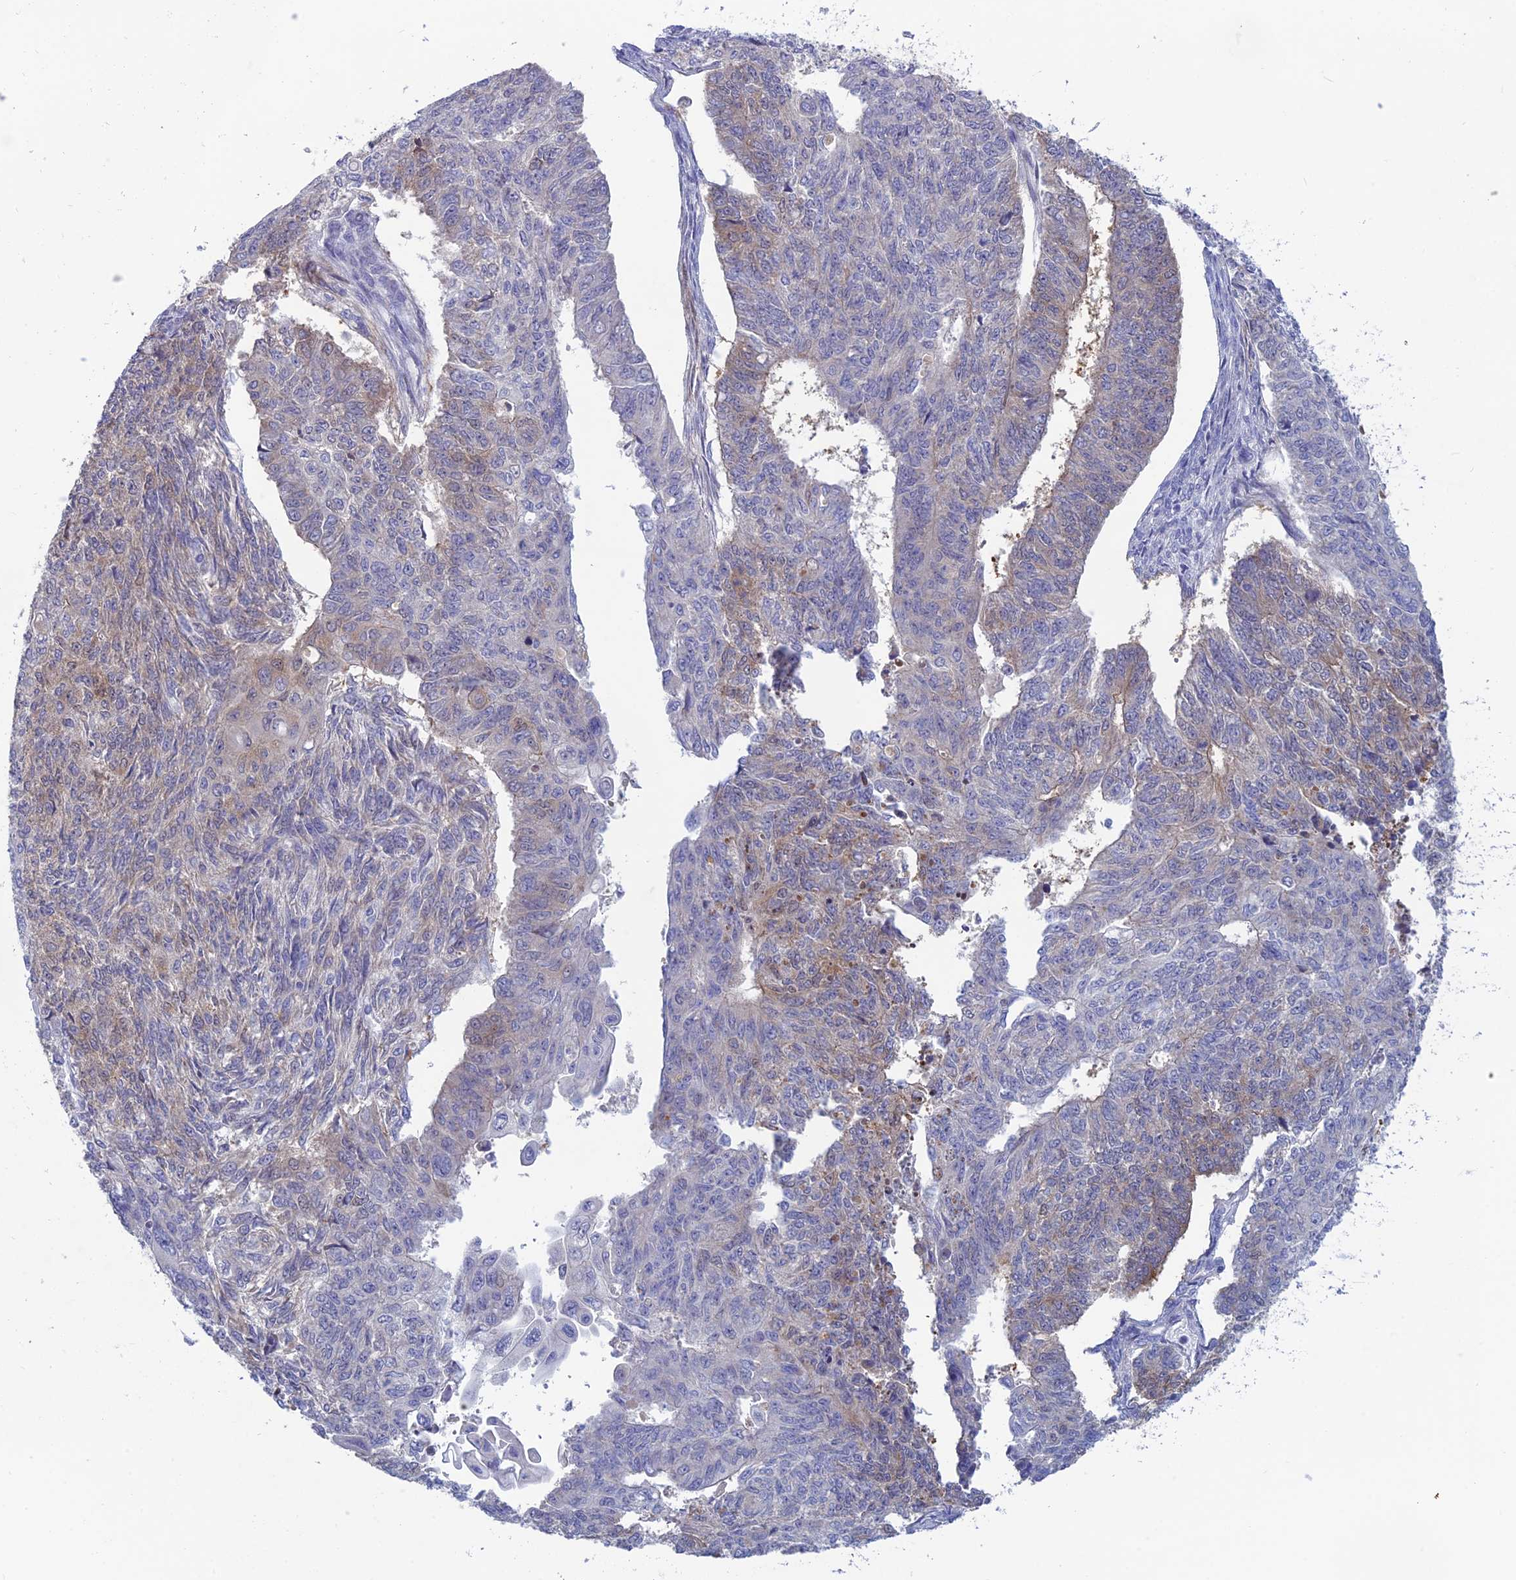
{"staining": {"intensity": "weak", "quantity": "25%-75%", "location": "cytoplasmic/membranous"}, "tissue": "endometrial cancer", "cell_type": "Tumor cells", "image_type": "cancer", "snomed": [{"axis": "morphology", "description": "Adenocarcinoma, NOS"}, {"axis": "topography", "description": "Endometrium"}], "caption": "Immunohistochemistry image of neoplastic tissue: endometrial adenocarcinoma stained using immunohistochemistry (IHC) demonstrates low levels of weak protein expression localized specifically in the cytoplasmic/membranous of tumor cells, appearing as a cytoplasmic/membranous brown color.", "gene": "XPO7", "patient": {"sex": "female", "age": 32}}